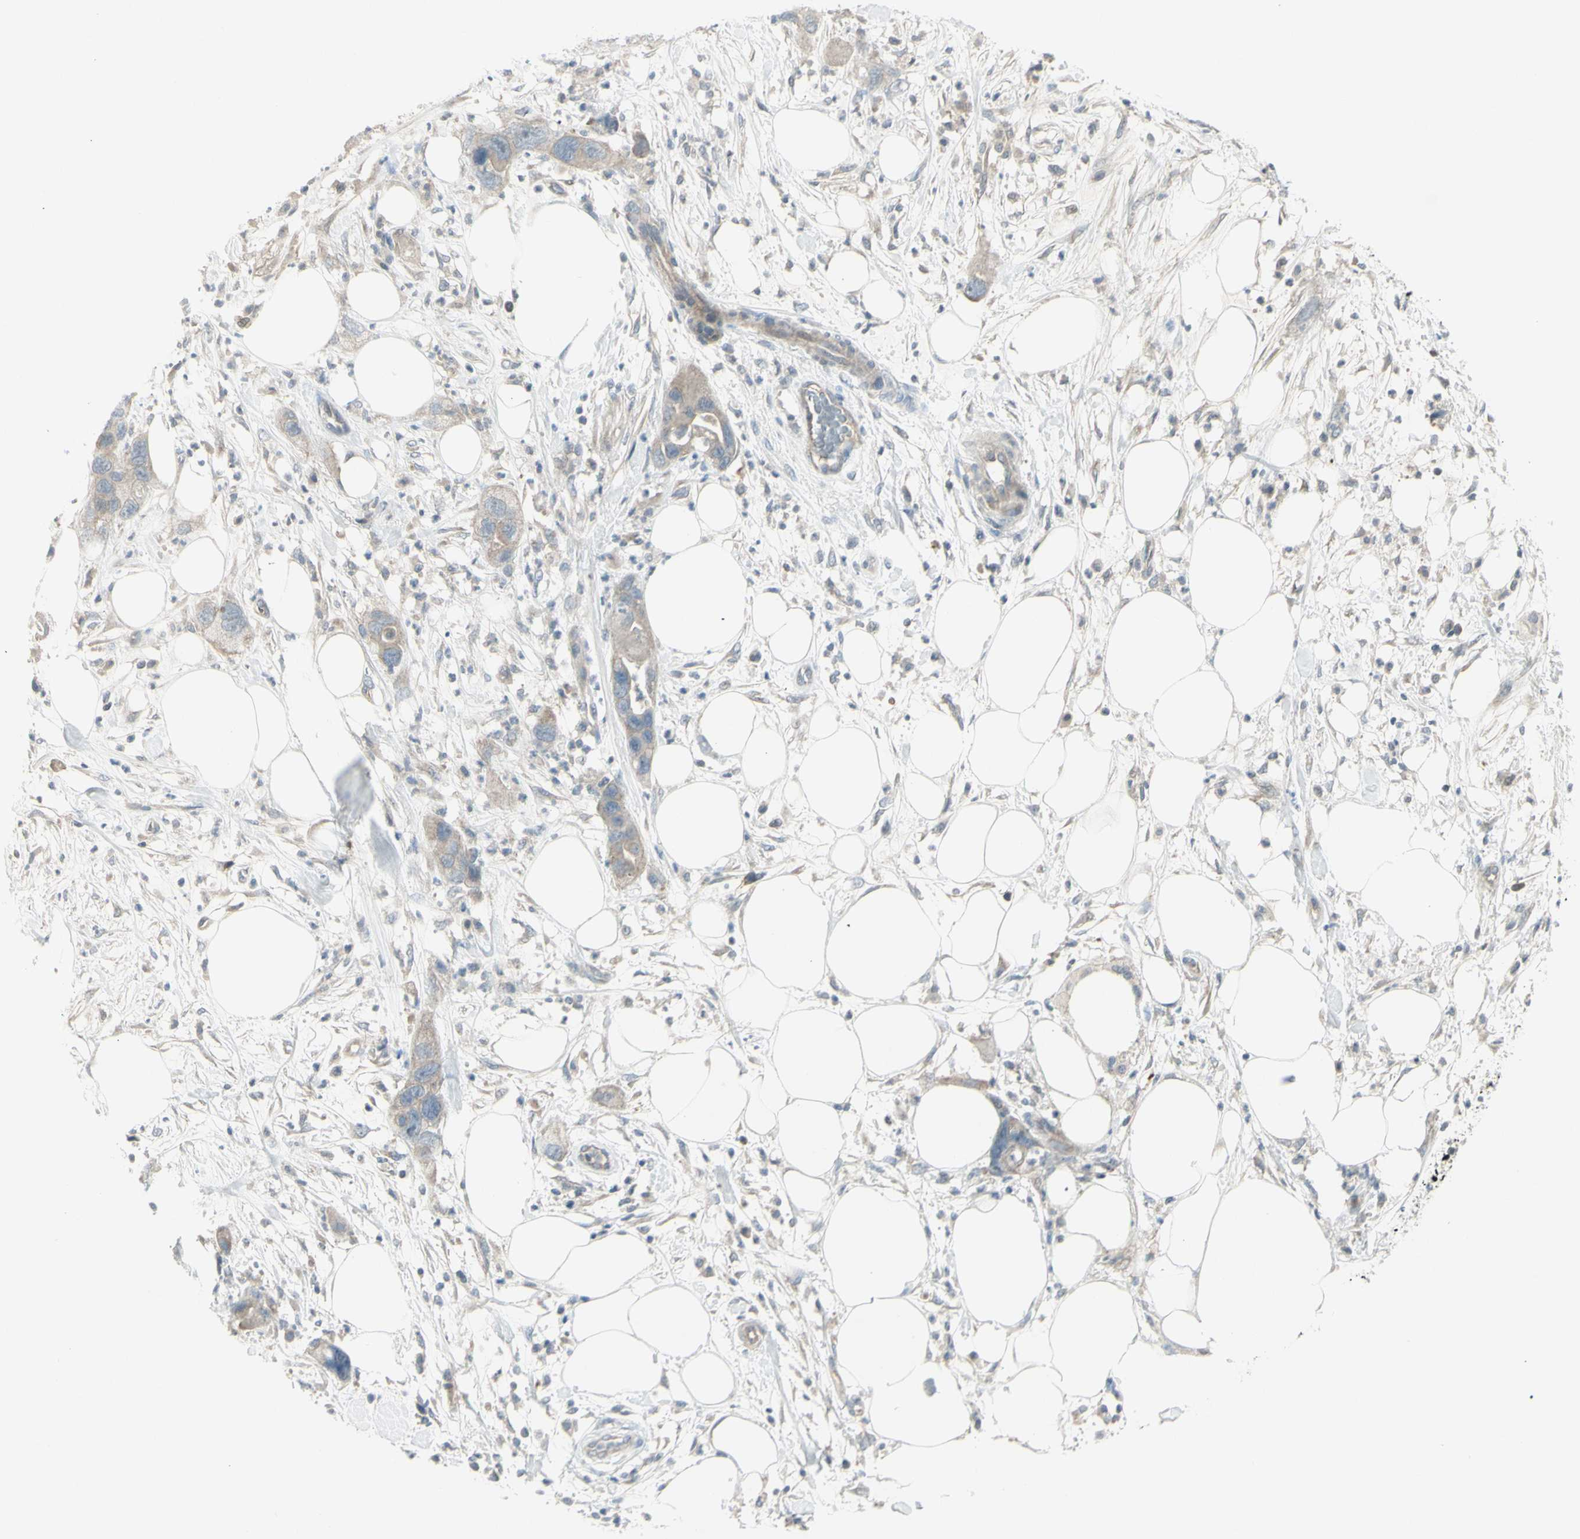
{"staining": {"intensity": "weak", "quantity": ">75%", "location": "cytoplasmic/membranous"}, "tissue": "pancreatic cancer", "cell_type": "Tumor cells", "image_type": "cancer", "snomed": [{"axis": "morphology", "description": "Adenocarcinoma, NOS"}, {"axis": "topography", "description": "Pancreas"}], "caption": "Immunohistochemistry of pancreatic adenocarcinoma shows low levels of weak cytoplasmic/membranous staining in approximately >75% of tumor cells. (DAB IHC with brightfield microscopy, high magnification).", "gene": "SH3GL2", "patient": {"sex": "female", "age": 71}}